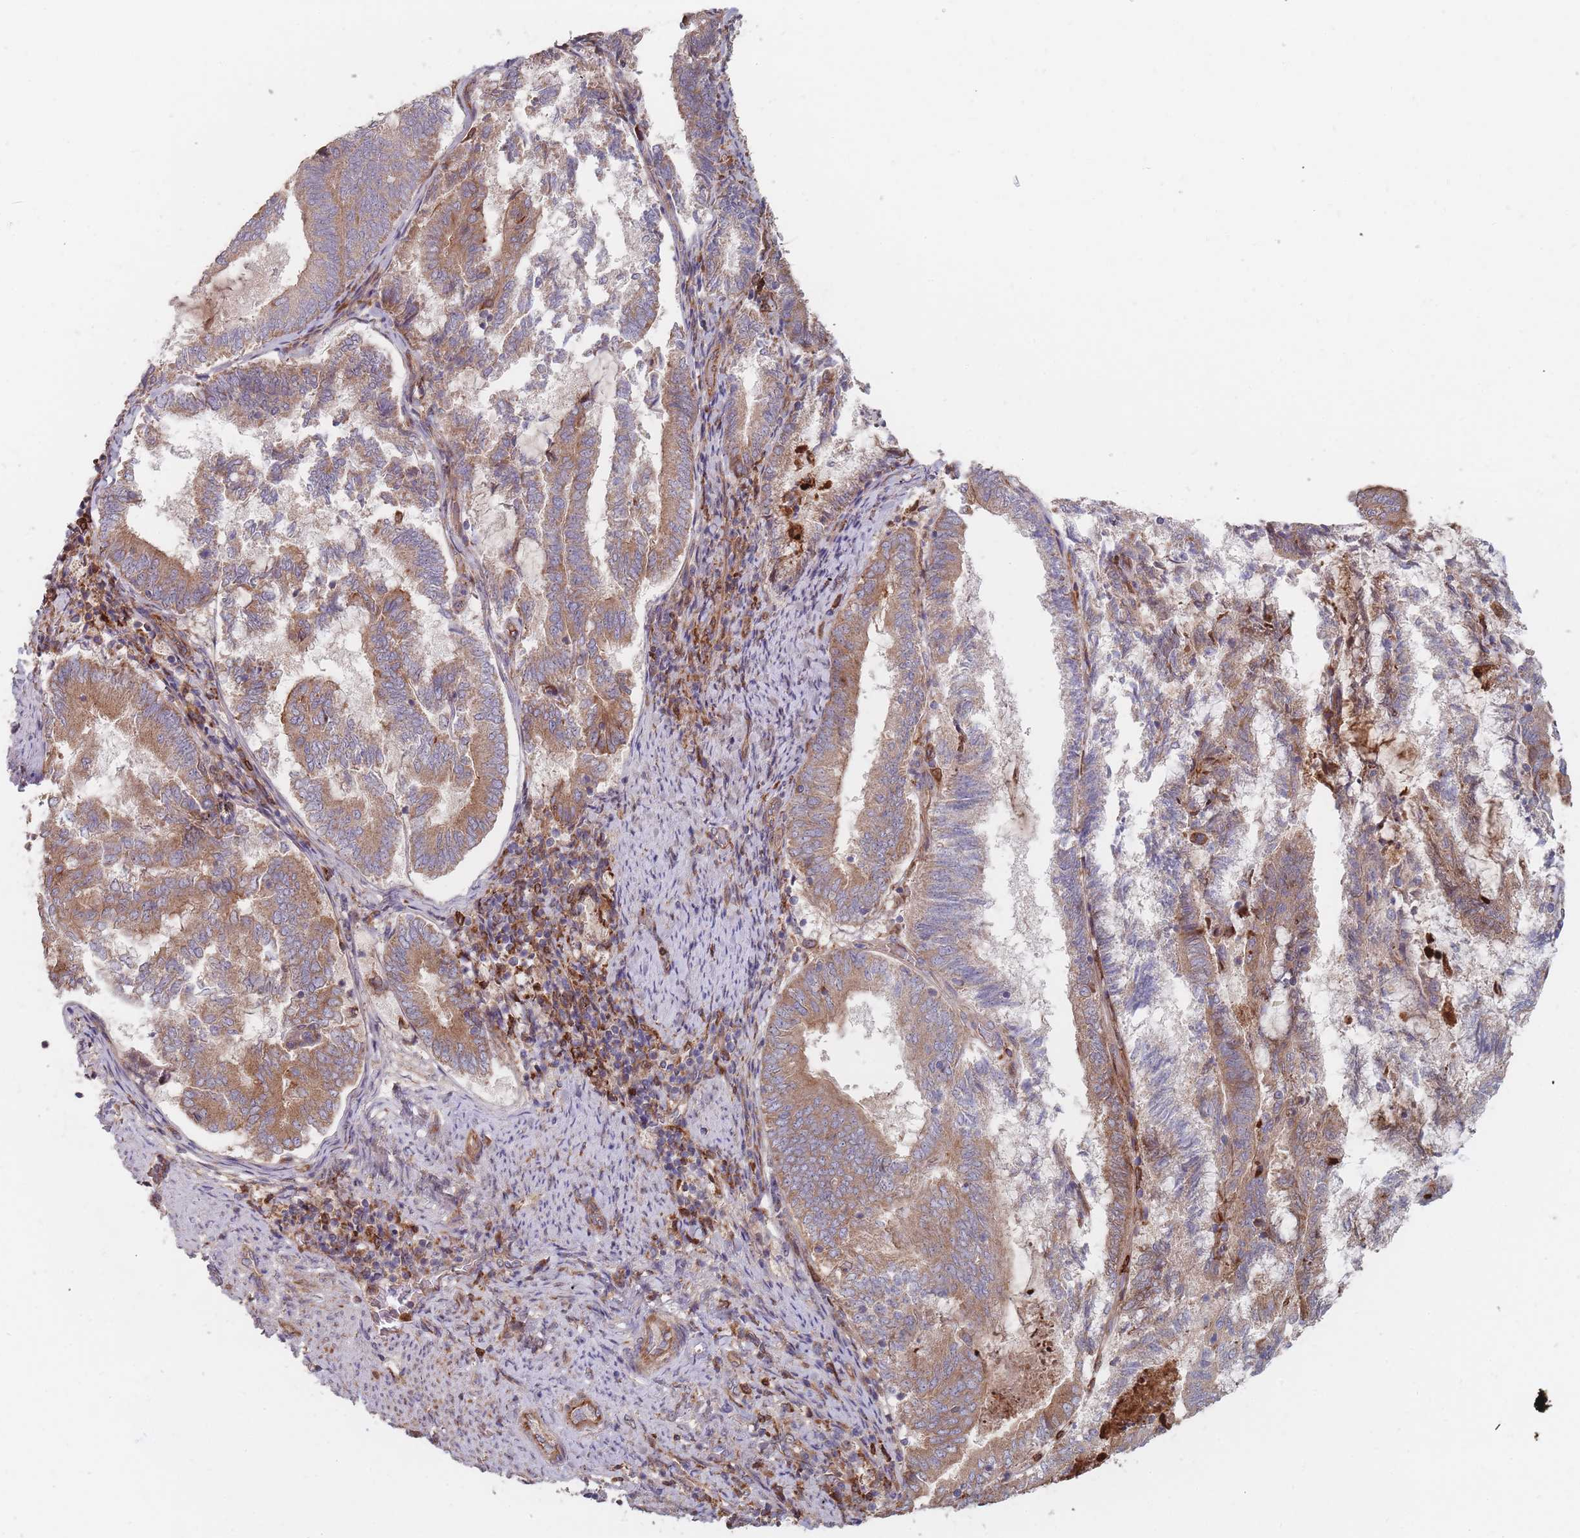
{"staining": {"intensity": "moderate", "quantity": ">75%", "location": "cytoplasmic/membranous"}, "tissue": "endometrial cancer", "cell_type": "Tumor cells", "image_type": "cancer", "snomed": [{"axis": "morphology", "description": "Adenocarcinoma, NOS"}, {"axis": "topography", "description": "Endometrium"}], "caption": "Brown immunohistochemical staining in endometrial cancer (adenocarcinoma) demonstrates moderate cytoplasmic/membranous staining in about >75% of tumor cells. (DAB = brown stain, brightfield microscopy at high magnification).", "gene": "THSD7B", "patient": {"sex": "female", "age": 80}}